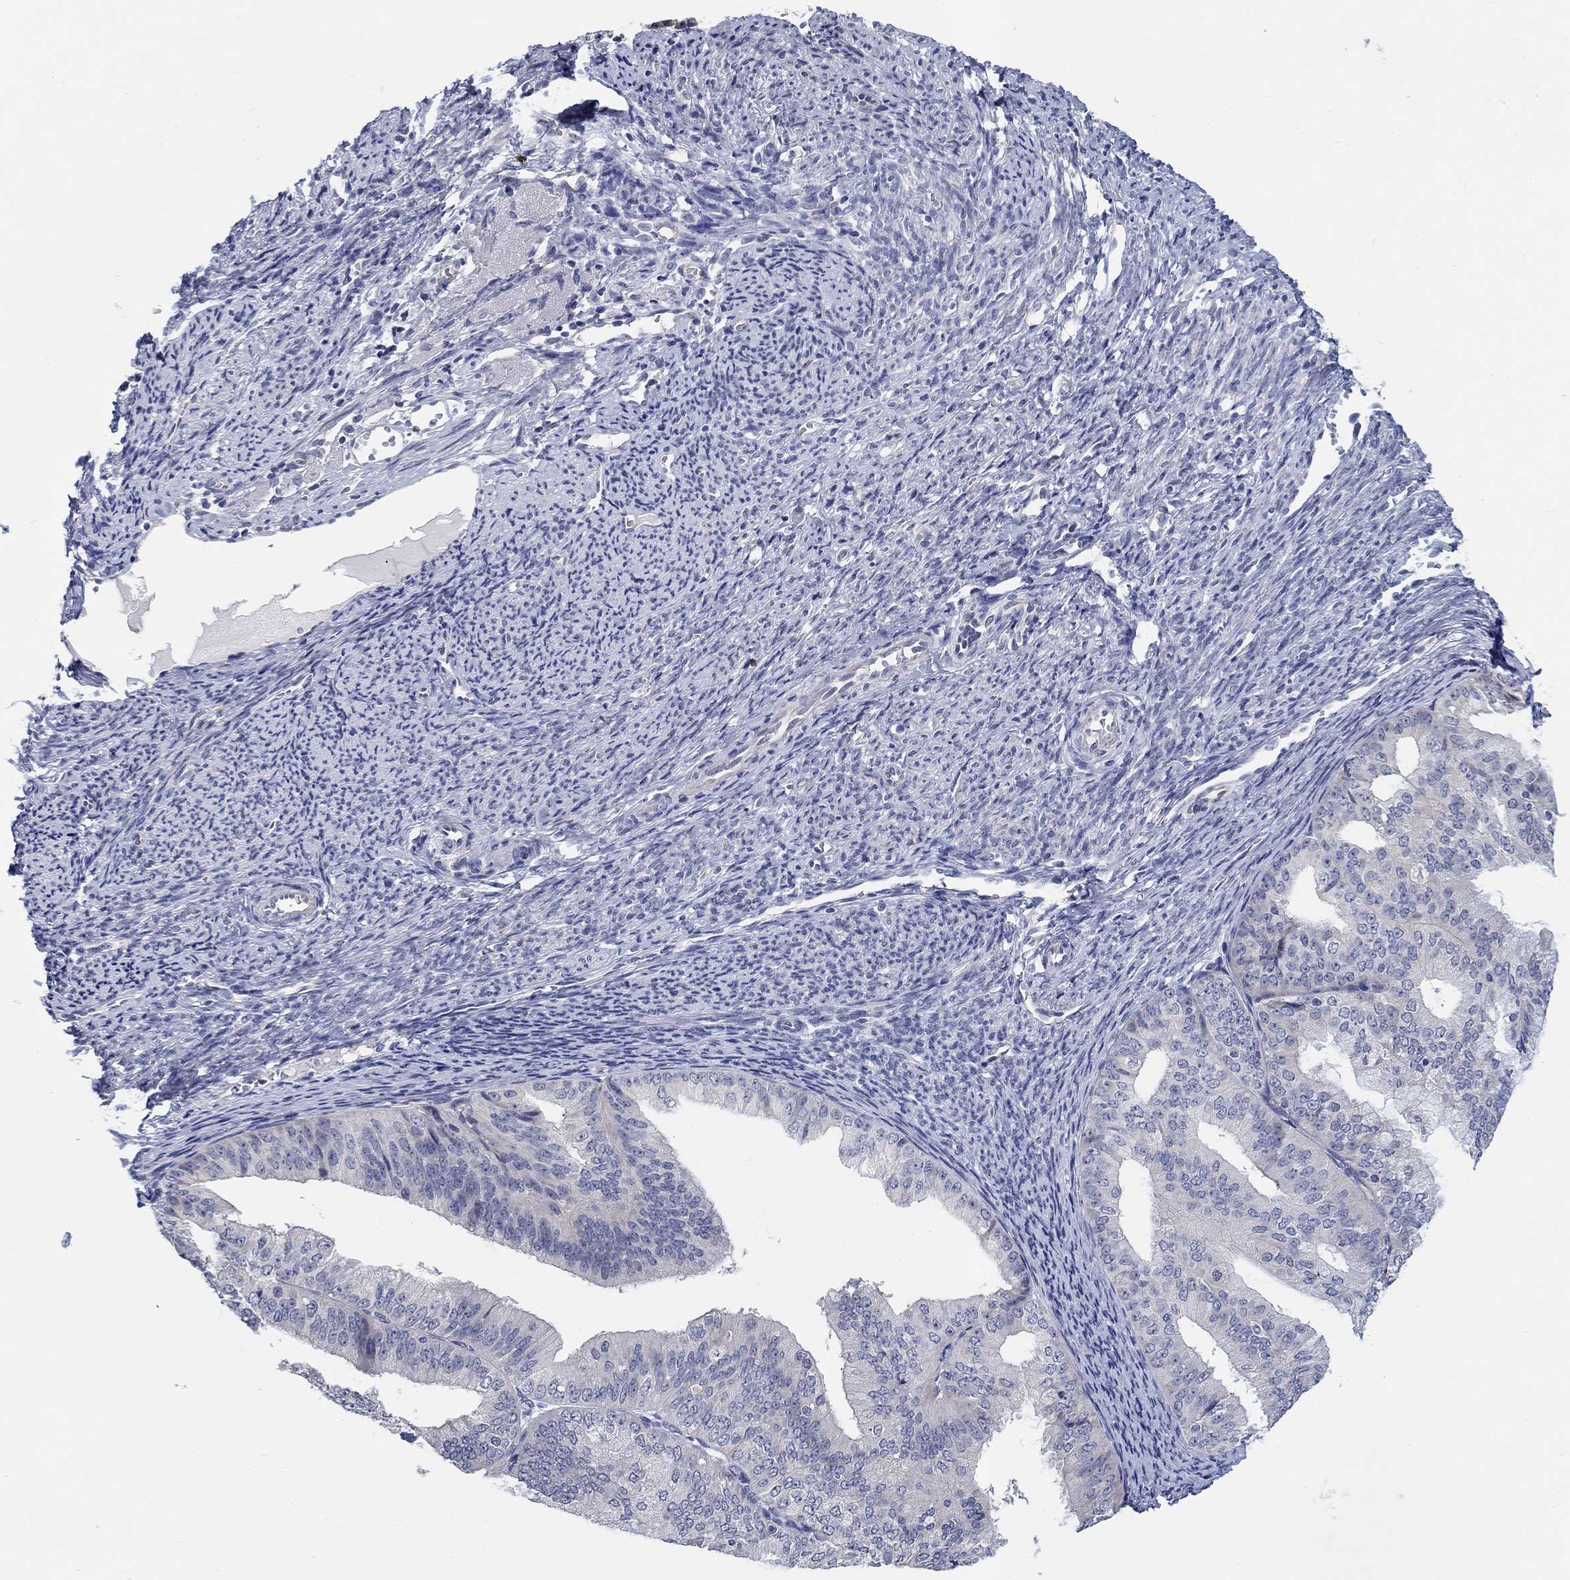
{"staining": {"intensity": "negative", "quantity": "none", "location": "none"}, "tissue": "endometrial cancer", "cell_type": "Tumor cells", "image_type": "cancer", "snomed": [{"axis": "morphology", "description": "Adenocarcinoma, NOS"}, {"axis": "topography", "description": "Endometrium"}], "caption": "Immunohistochemistry (IHC) of human endometrial adenocarcinoma demonstrates no staining in tumor cells.", "gene": "SMIM18", "patient": {"sex": "female", "age": 63}}